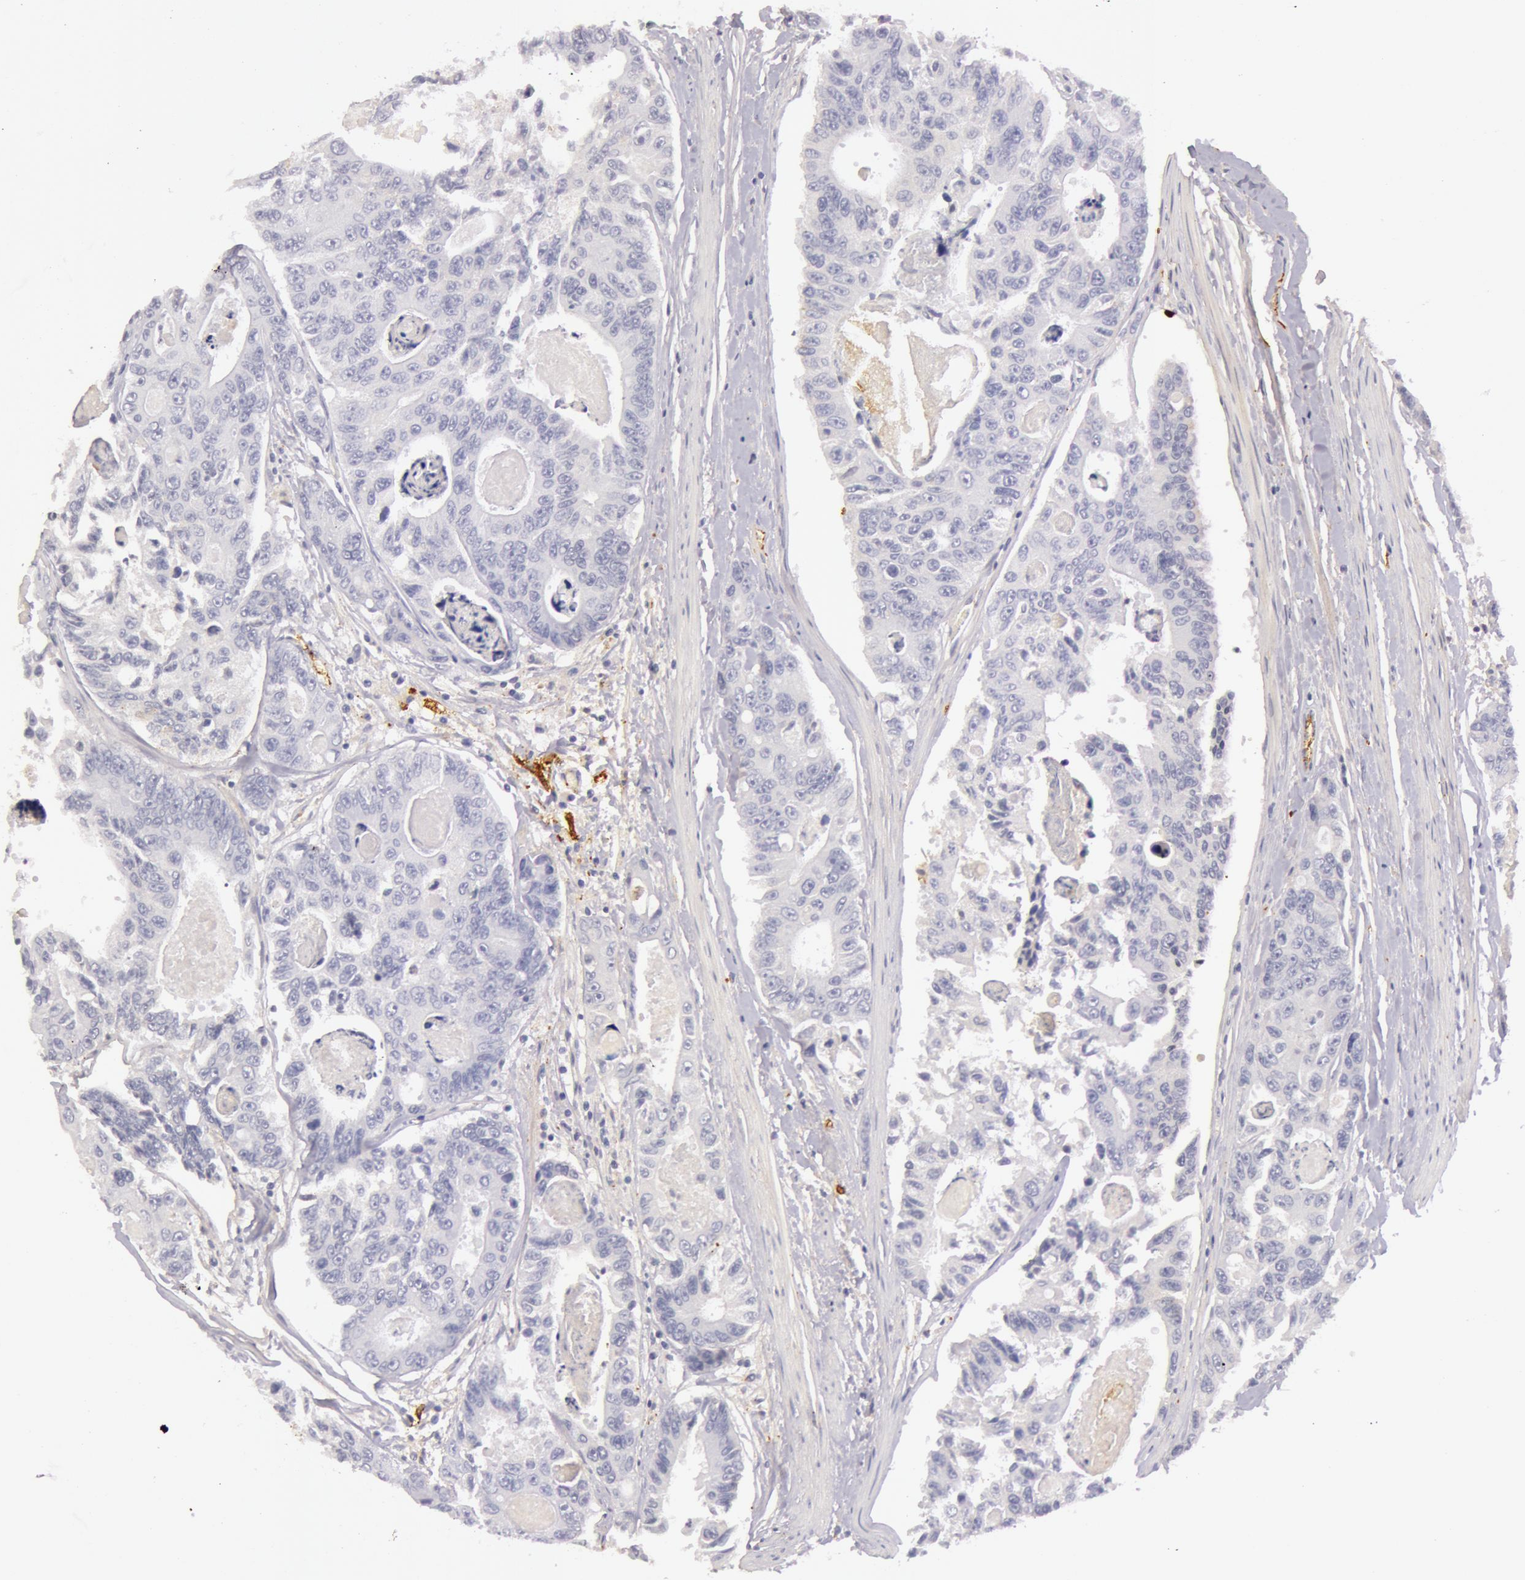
{"staining": {"intensity": "negative", "quantity": "none", "location": "none"}, "tissue": "colorectal cancer", "cell_type": "Tumor cells", "image_type": "cancer", "snomed": [{"axis": "morphology", "description": "Adenocarcinoma, NOS"}, {"axis": "topography", "description": "Colon"}], "caption": "This is an IHC photomicrograph of colorectal adenocarcinoma. There is no expression in tumor cells.", "gene": "C4BPA", "patient": {"sex": "female", "age": 86}}